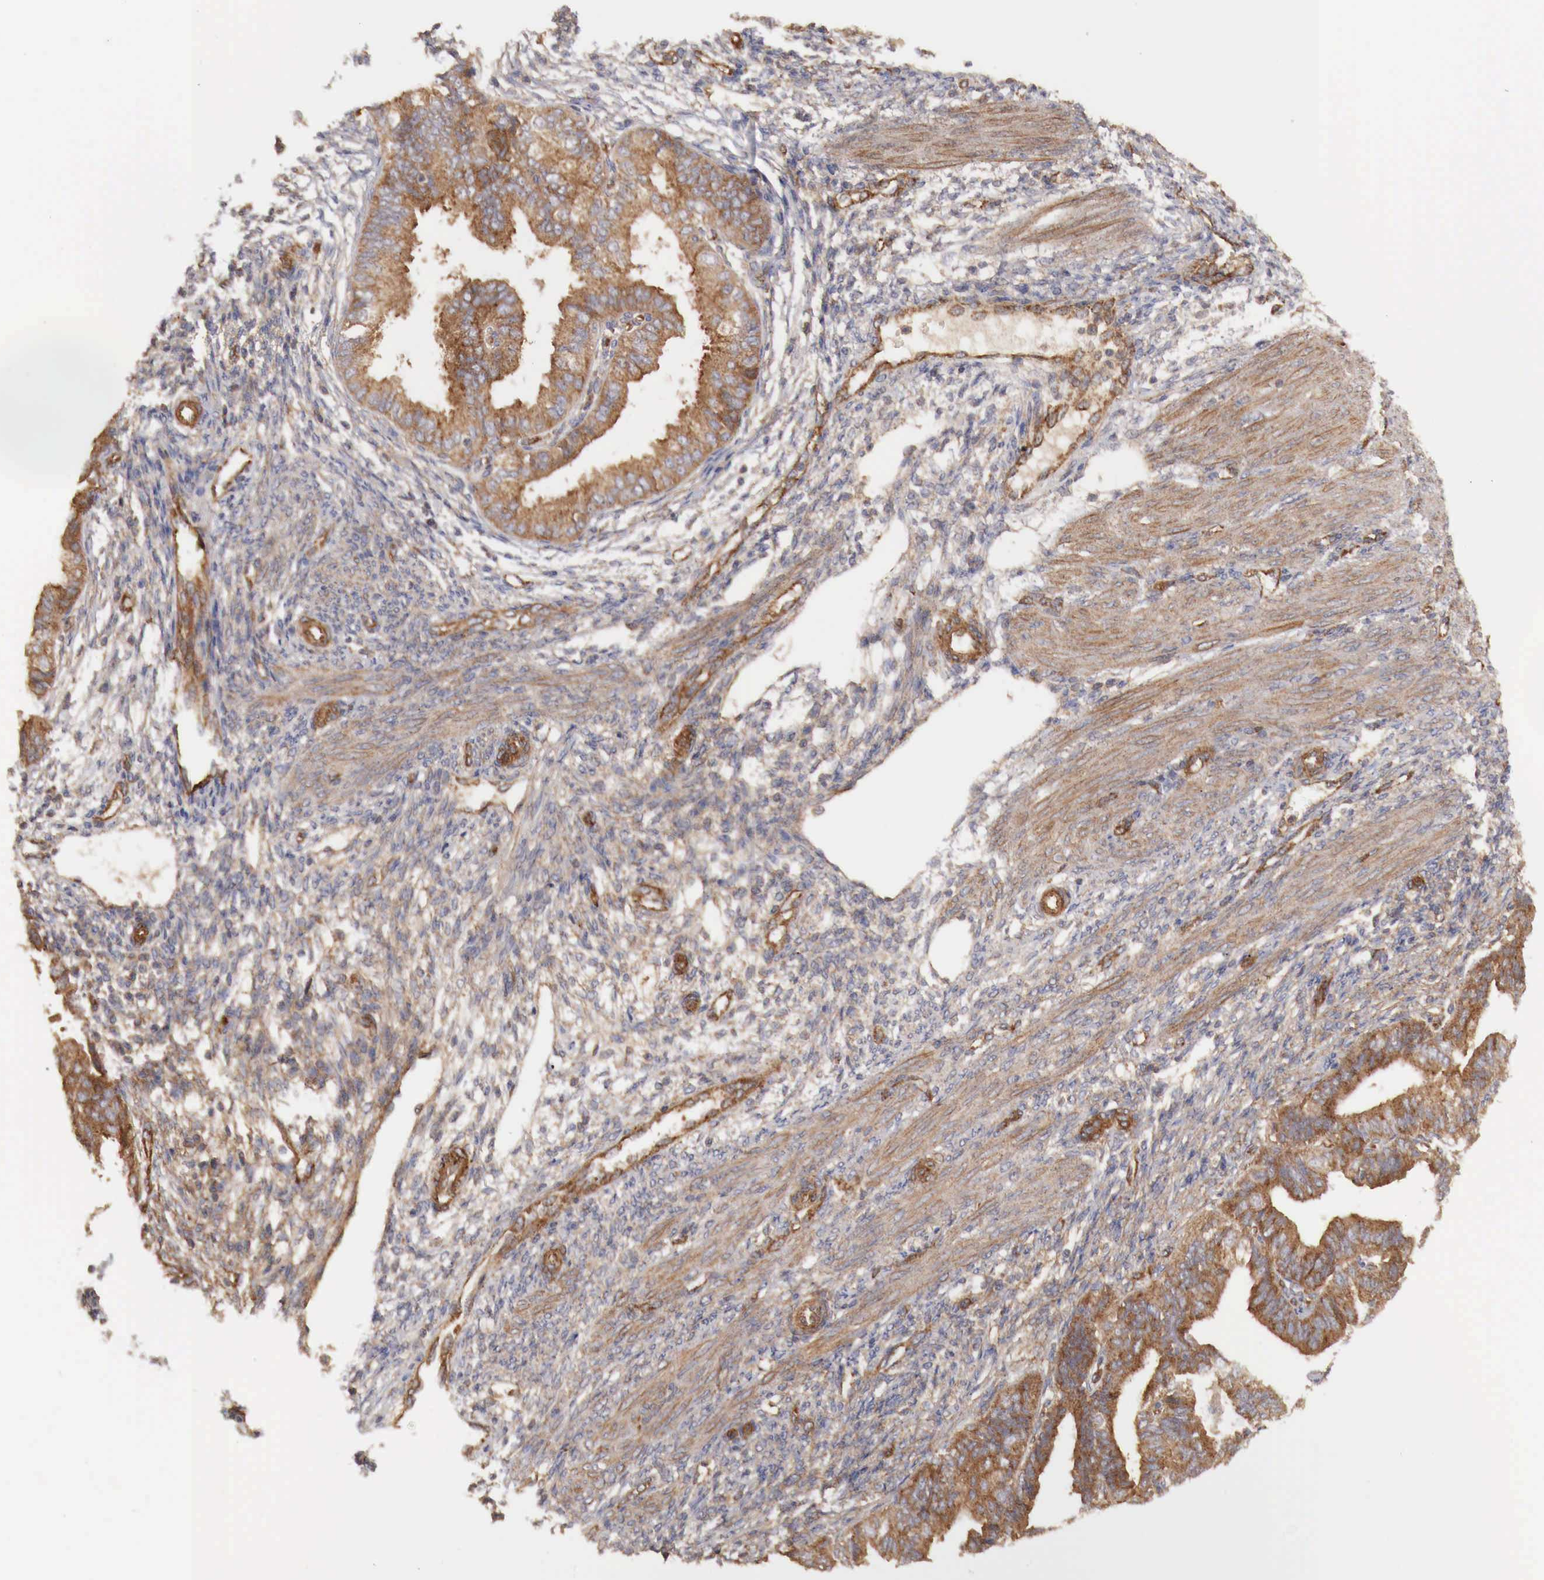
{"staining": {"intensity": "weak", "quantity": ">75%", "location": "cytoplasmic/membranous"}, "tissue": "endometrial cancer", "cell_type": "Tumor cells", "image_type": "cancer", "snomed": [{"axis": "morphology", "description": "Adenocarcinoma, NOS"}, {"axis": "topography", "description": "Endometrium"}], "caption": "This photomicrograph exhibits IHC staining of endometrial cancer (adenocarcinoma), with low weak cytoplasmic/membranous expression in approximately >75% of tumor cells.", "gene": "ARMCX4", "patient": {"sex": "female", "age": 51}}